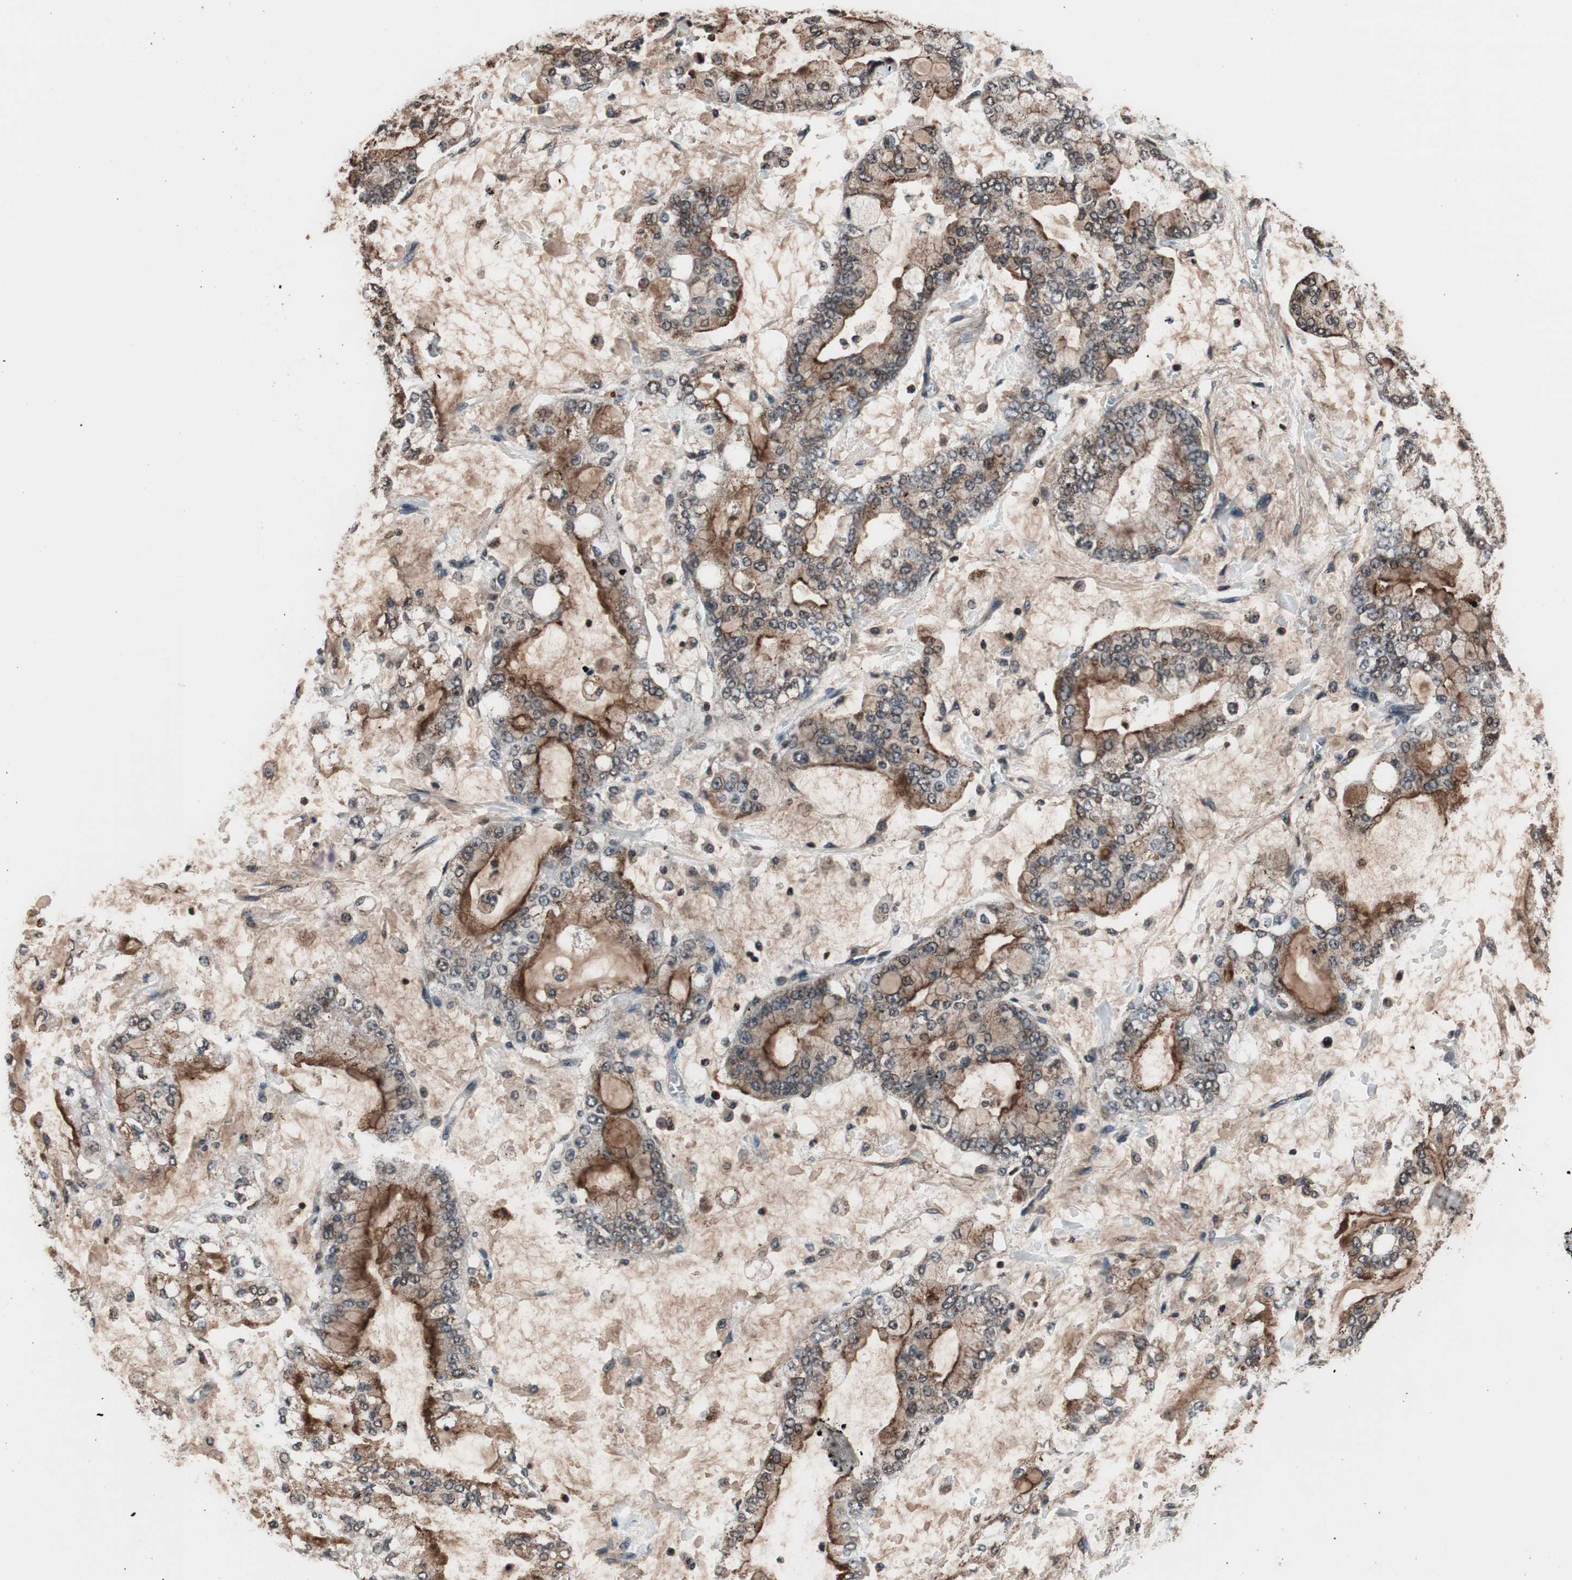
{"staining": {"intensity": "moderate", "quantity": ">75%", "location": "cytoplasmic/membranous"}, "tissue": "stomach cancer", "cell_type": "Tumor cells", "image_type": "cancer", "snomed": [{"axis": "morphology", "description": "Normal tissue, NOS"}, {"axis": "morphology", "description": "Adenocarcinoma, NOS"}, {"axis": "topography", "description": "Stomach, upper"}, {"axis": "topography", "description": "Stomach"}], "caption": "Human stomach cancer (adenocarcinoma) stained with a brown dye shows moderate cytoplasmic/membranous positive positivity in approximately >75% of tumor cells.", "gene": "RFC1", "patient": {"sex": "male", "age": 76}}